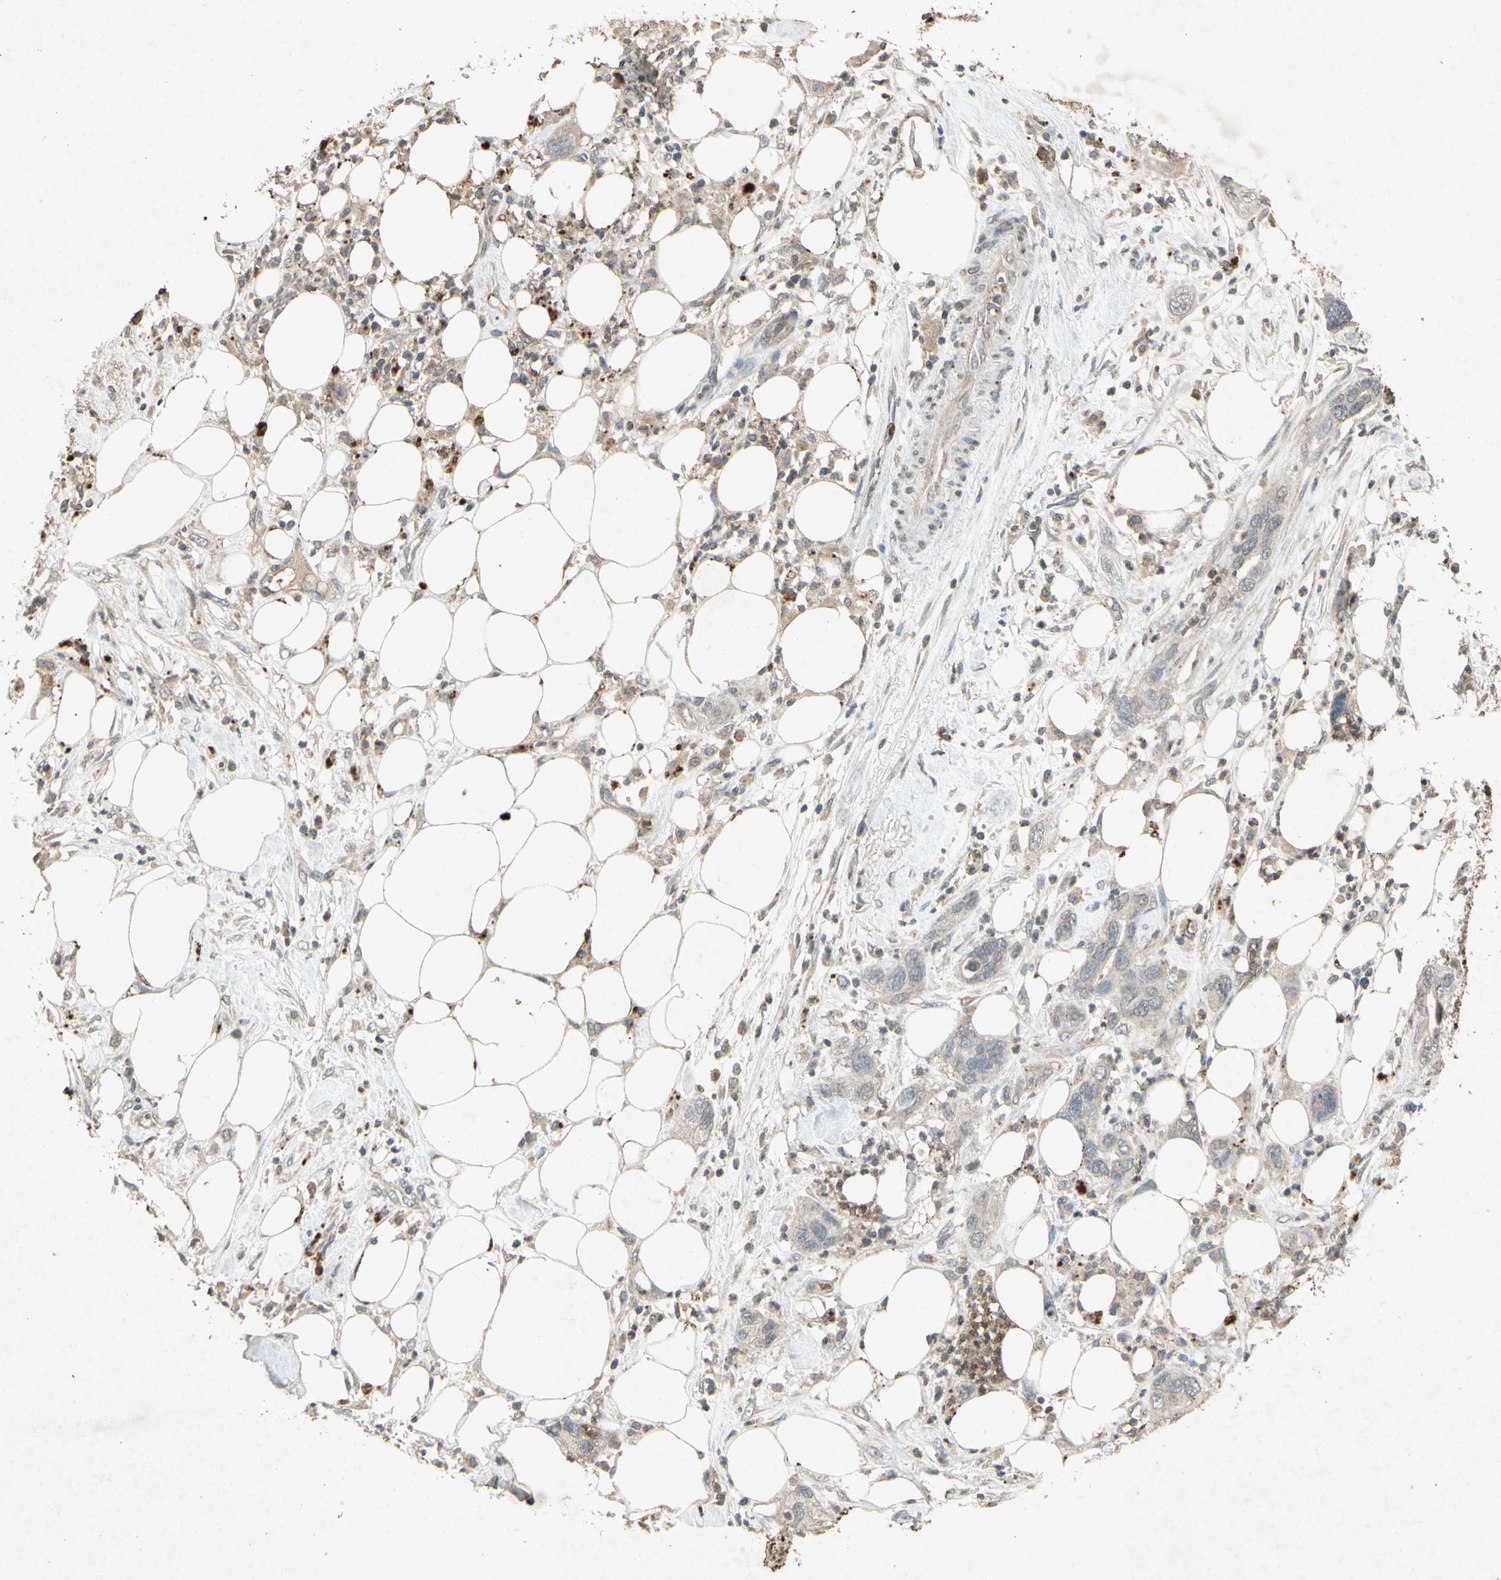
{"staining": {"intensity": "weak", "quantity": ">75%", "location": "cytoplasmic/membranous"}, "tissue": "pancreatic cancer", "cell_type": "Tumor cells", "image_type": "cancer", "snomed": [{"axis": "morphology", "description": "Adenocarcinoma, NOS"}, {"axis": "topography", "description": "Pancreas"}], "caption": "Protein expression analysis of pancreatic cancer (adenocarcinoma) displays weak cytoplasmic/membranous staining in approximately >75% of tumor cells.", "gene": "MSRB1", "patient": {"sex": "female", "age": 71}}